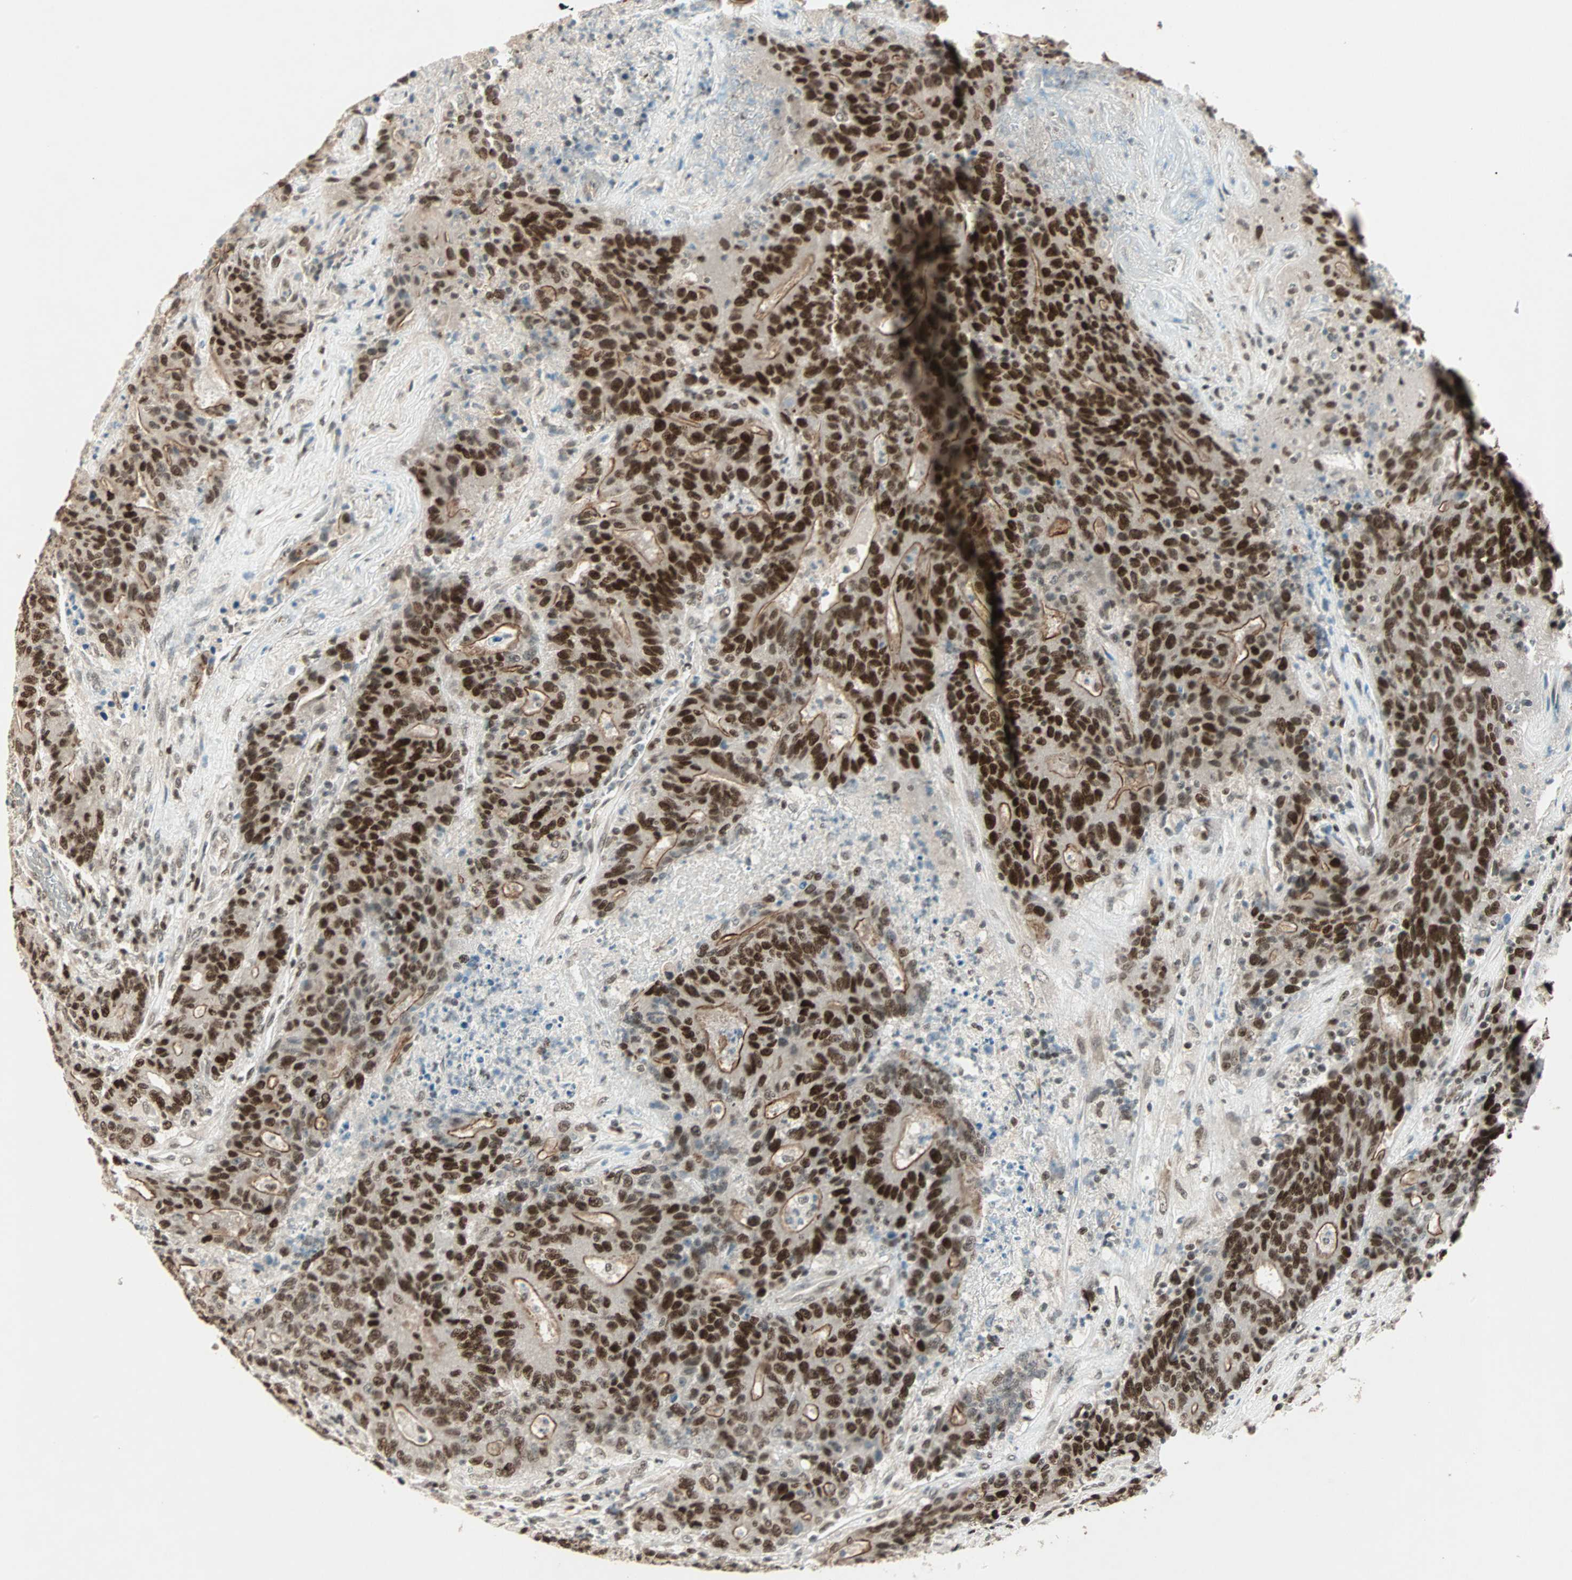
{"staining": {"intensity": "strong", "quantity": ">75%", "location": "cytoplasmic/membranous,nuclear"}, "tissue": "colorectal cancer", "cell_type": "Tumor cells", "image_type": "cancer", "snomed": [{"axis": "morphology", "description": "Normal tissue, NOS"}, {"axis": "morphology", "description": "Adenocarcinoma, NOS"}, {"axis": "topography", "description": "Colon"}], "caption": "About >75% of tumor cells in human colorectal cancer display strong cytoplasmic/membranous and nuclear protein expression as visualized by brown immunohistochemical staining.", "gene": "MDC1", "patient": {"sex": "female", "age": 75}}